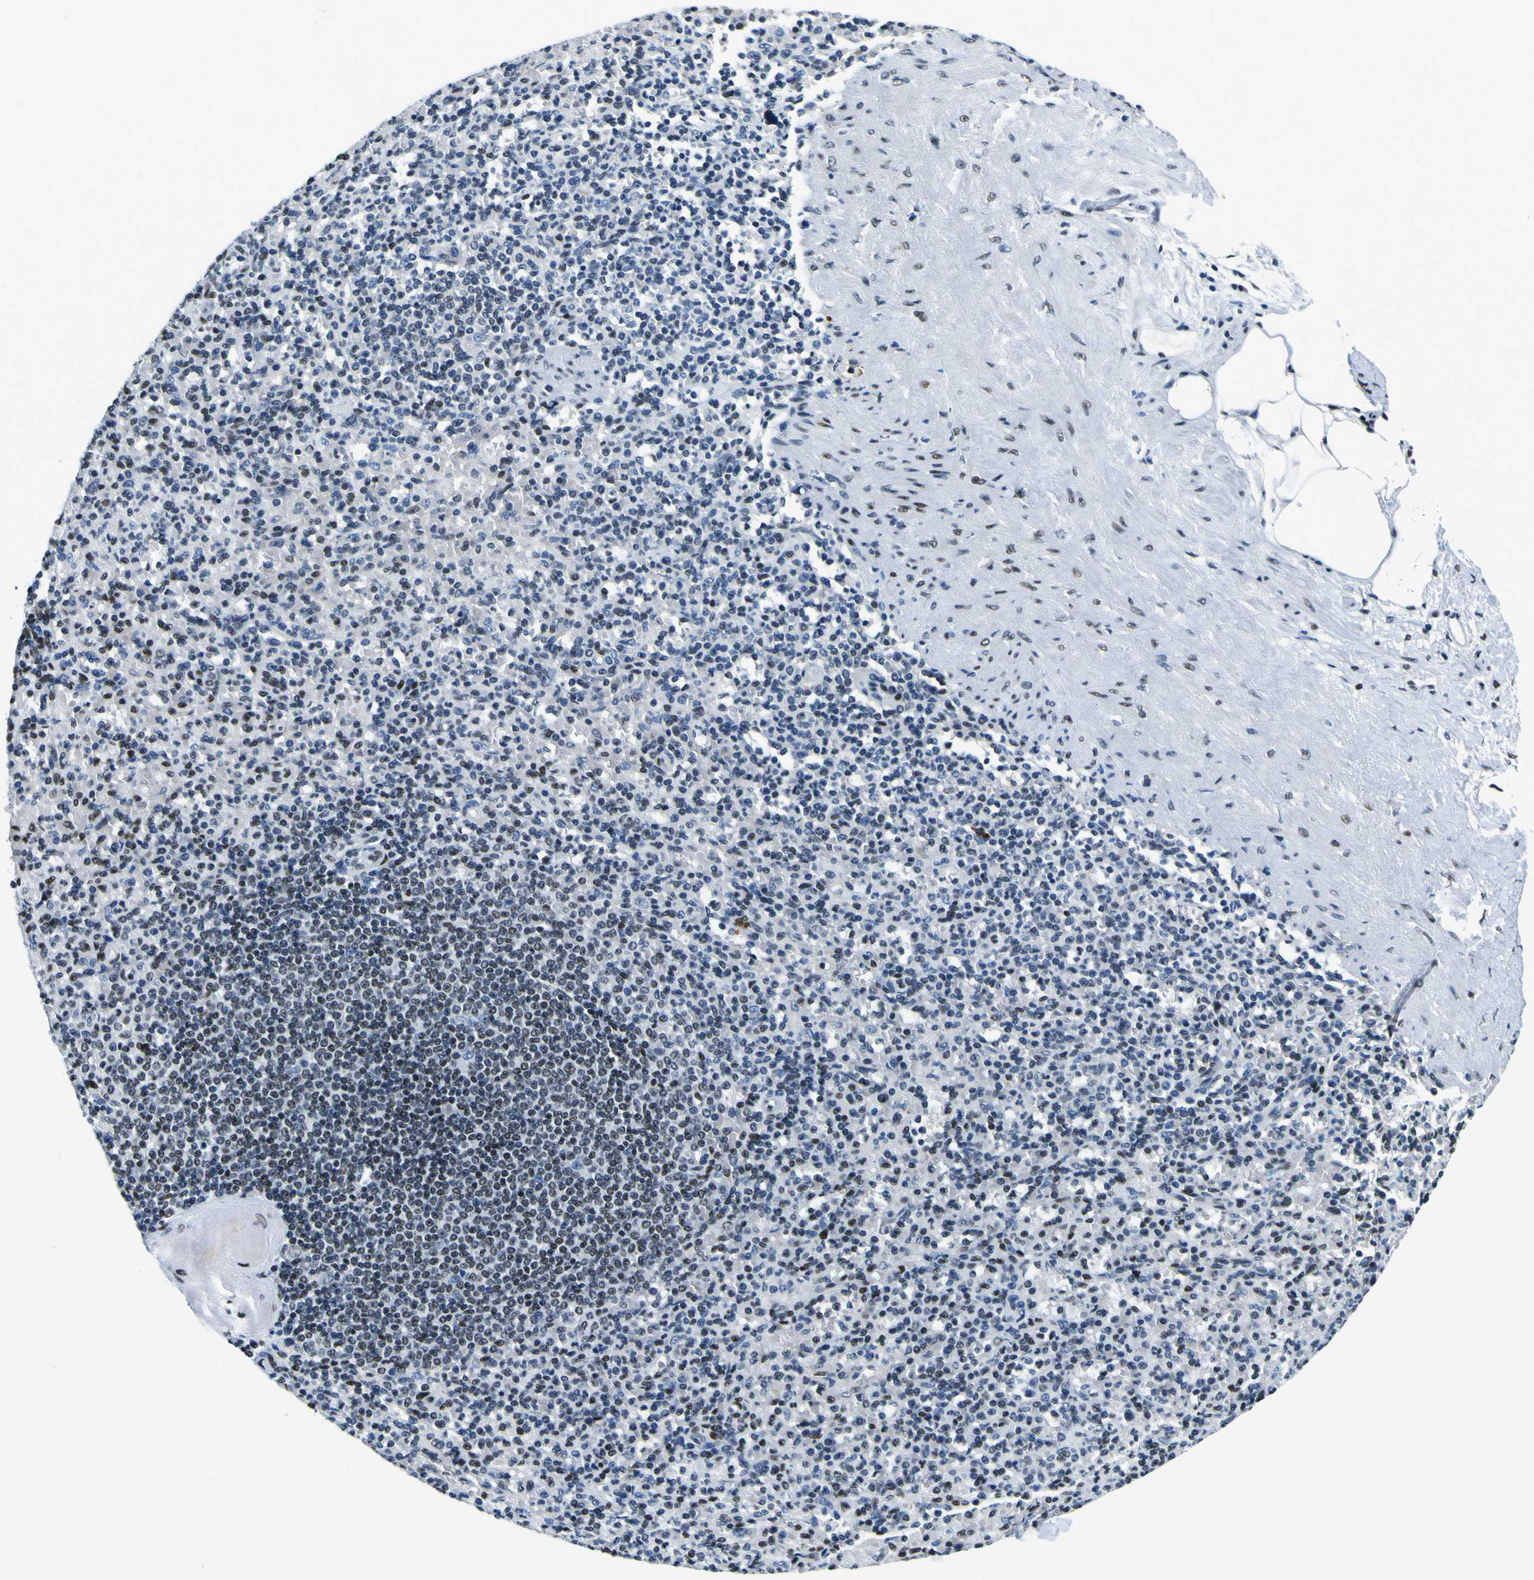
{"staining": {"intensity": "weak", "quantity": "25%-75%", "location": "nuclear"}, "tissue": "spleen", "cell_type": "Cells in red pulp", "image_type": "normal", "snomed": [{"axis": "morphology", "description": "Normal tissue, NOS"}, {"axis": "topography", "description": "Spleen"}], "caption": "Immunohistochemistry (IHC) (DAB (3,3'-diaminobenzidine)) staining of normal human spleen shows weak nuclear protein expression in about 25%-75% of cells in red pulp. The protein is shown in brown color, while the nuclei are stained blue.", "gene": "SP1", "patient": {"sex": "female", "age": 74}}